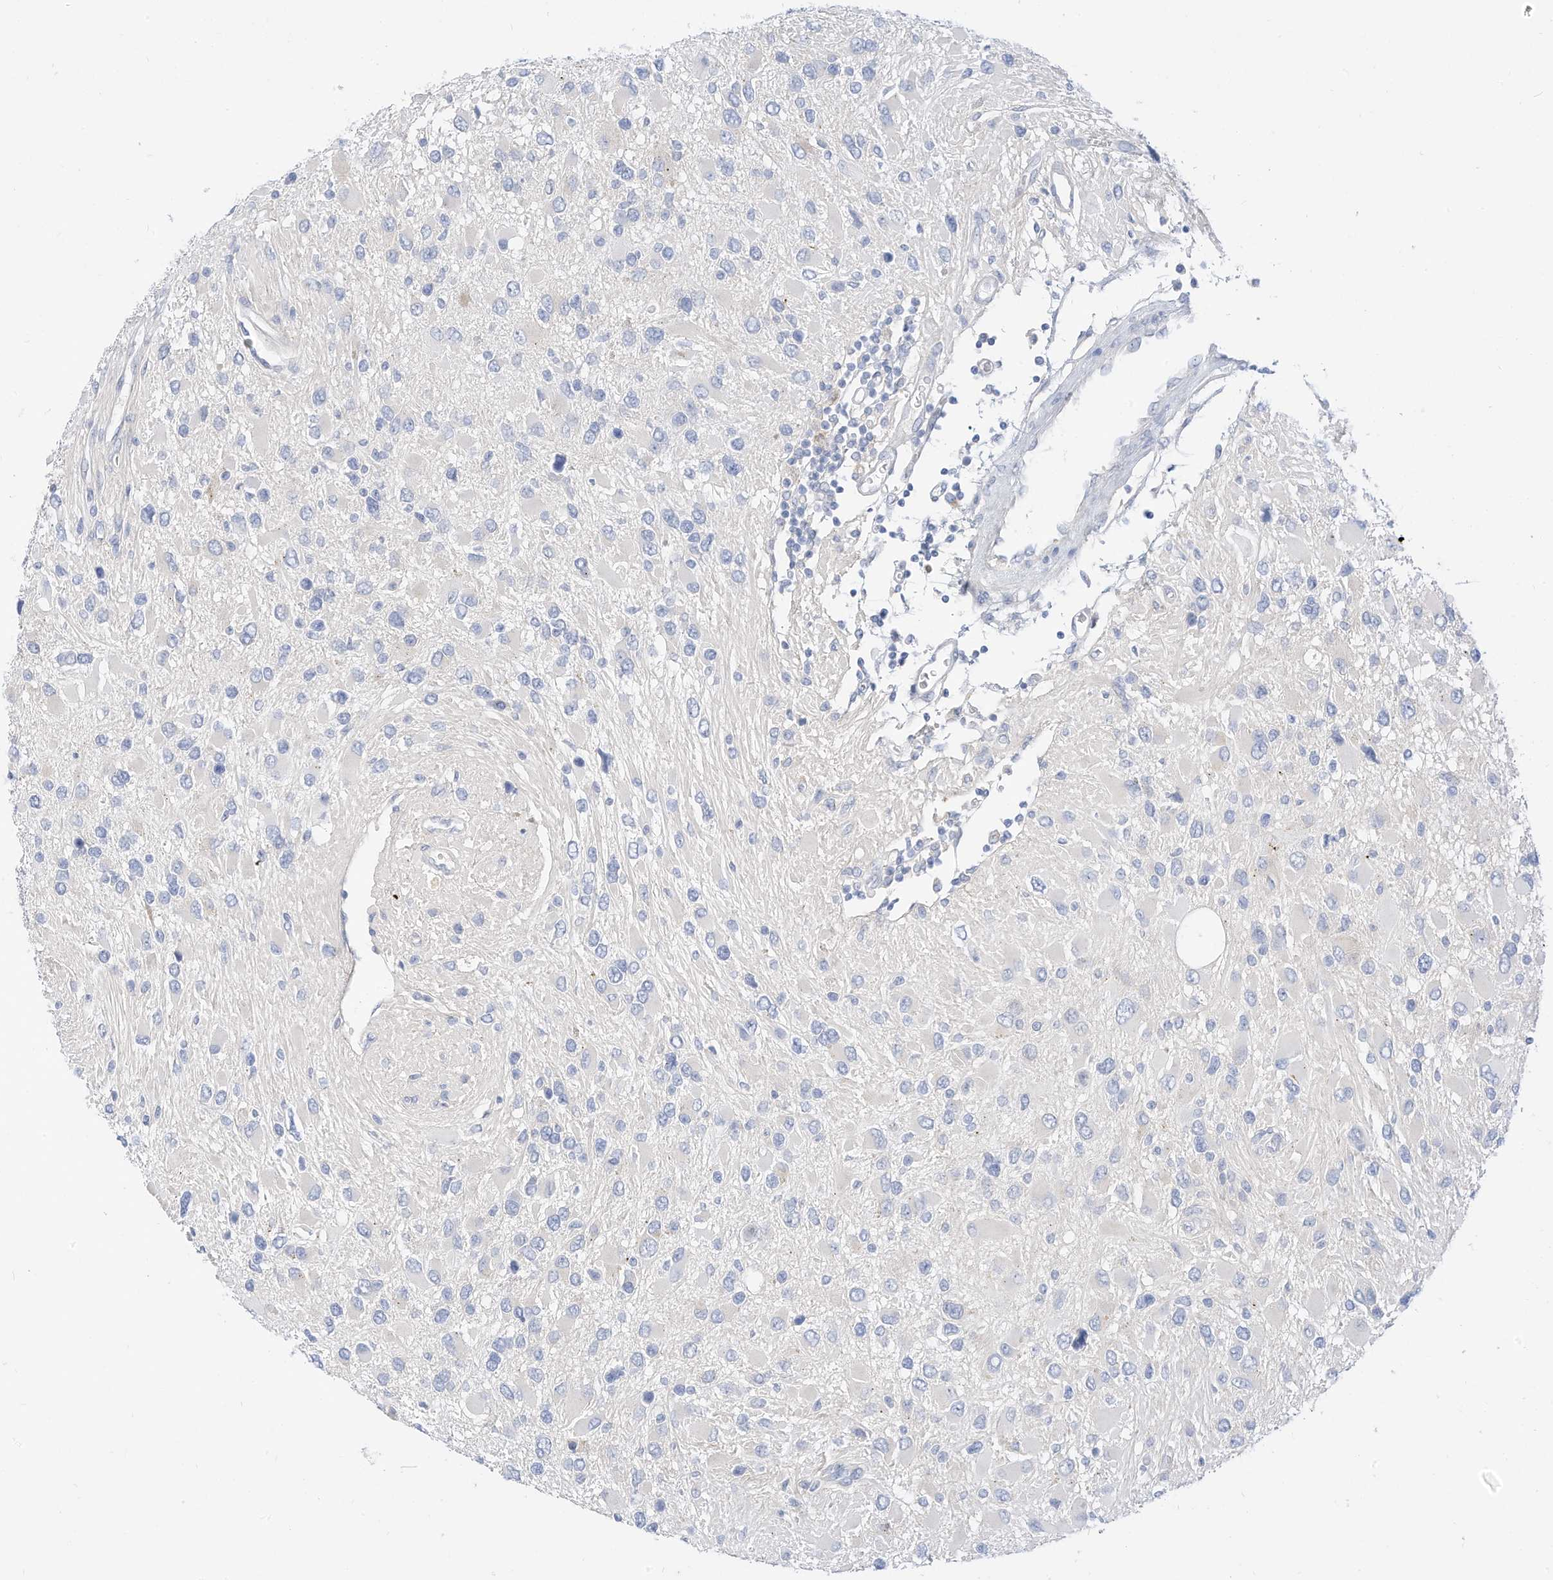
{"staining": {"intensity": "negative", "quantity": "none", "location": "none"}, "tissue": "glioma", "cell_type": "Tumor cells", "image_type": "cancer", "snomed": [{"axis": "morphology", "description": "Glioma, malignant, High grade"}, {"axis": "topography", "description": "Brain"}], "caption": "Tumor cells show no significant expression in glioma.", "gene": "SPOCD1", "patient": {"sex": "male", "age": 53}}